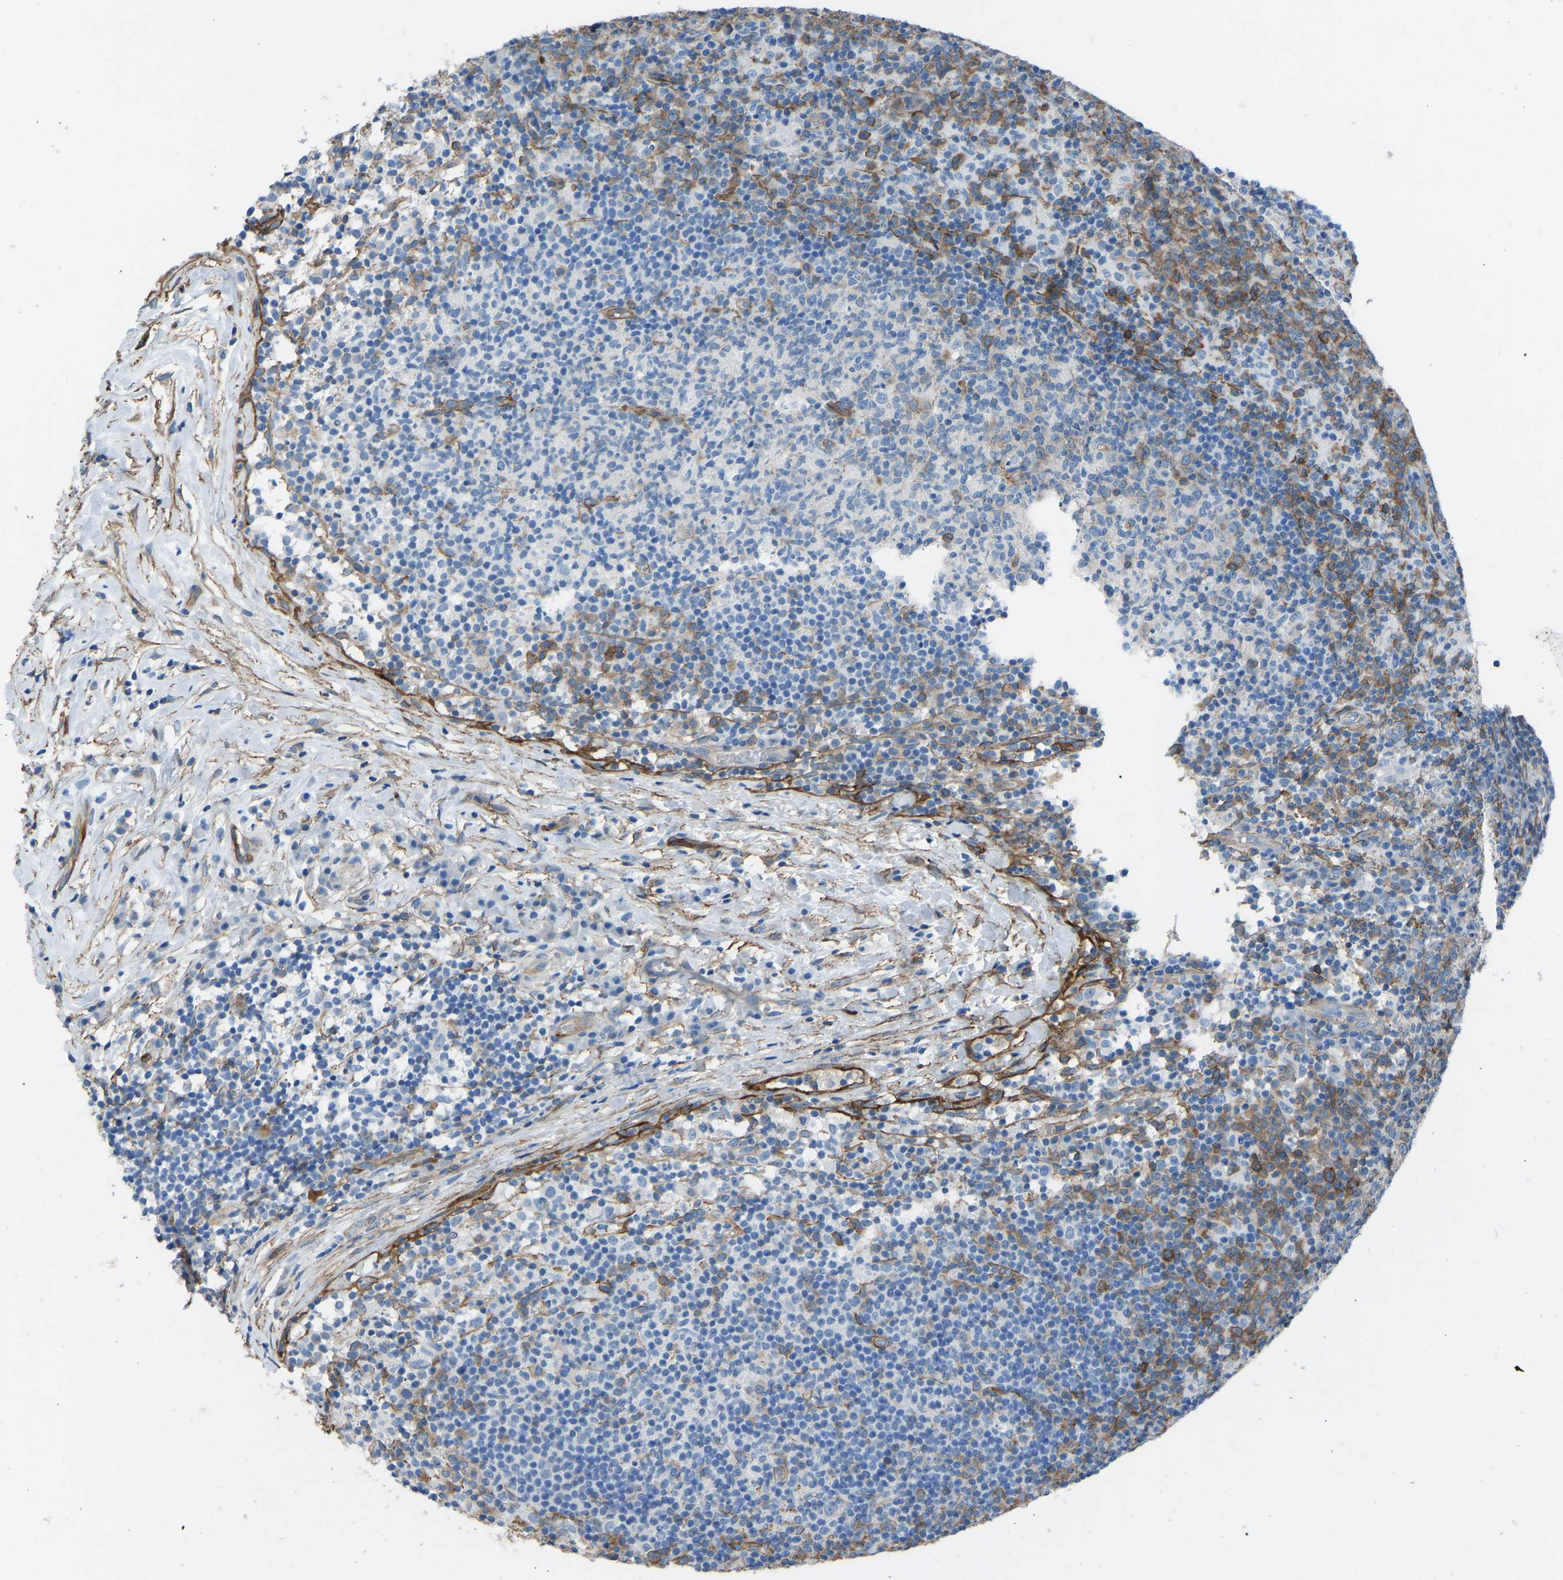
{"staining": {"intensity": "weak", "quantity": "25%-75%", "location": "cytoplasmic/membranous"}, "tissue": "lymph node", "cell_type": "Germinal center cells", "image_type": "normal", "snomed": [{"axis": "morphology", "description": "Normal tissue, NOS"}, {"axis": "morphology", "description": "Inflammation, NOS"}, {"axis": "topography", "description": "Lymph node"}], "caption": "Immunohistochemical staining of normal lymph node shows low levels of weak cytoplasmic/membranous staining in approximately 25%-75% of germinal center cells. (brown staining indicates protein expression, while blue staining denotes nuclei).", "gene": "MYH10", "patient": {"sex": "male", "age": 55}}